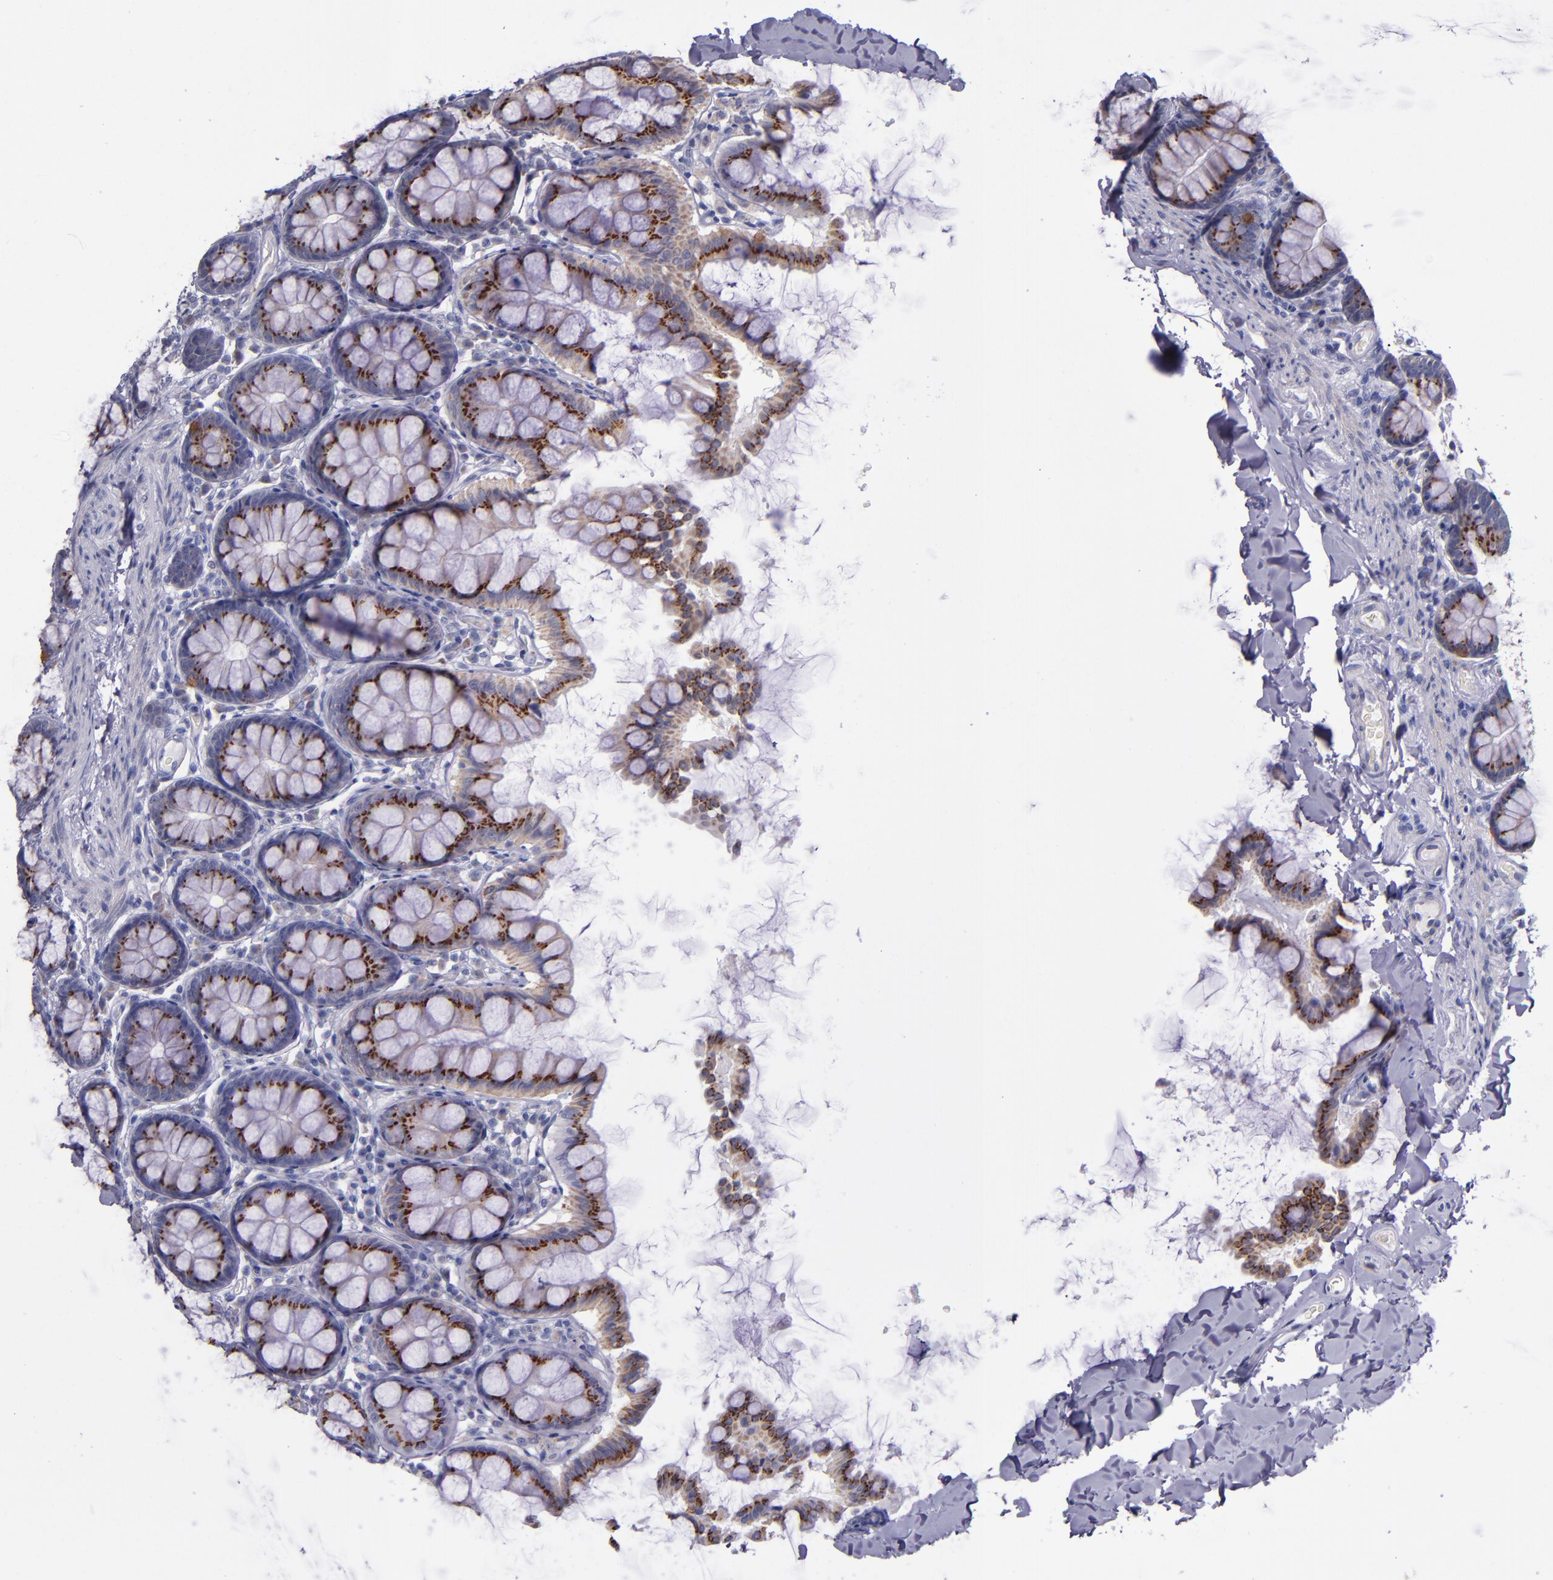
{"staining": {"intensity": "negative", "quantity": "none", "location": "none"}, "tissue": "colon", "cell_type": "Endothelial cells", "image_type": "normal", "snomed": [{"axis": "morphology", "description": "Normal tissue, NOS"}, {"axis": "topography", "description": "Colon"}], "caption": "Image shows no protein expression in endothelial cells of benign colon.", "gene": "RAB41", "patient": {"sex": "female", "age": 61}}